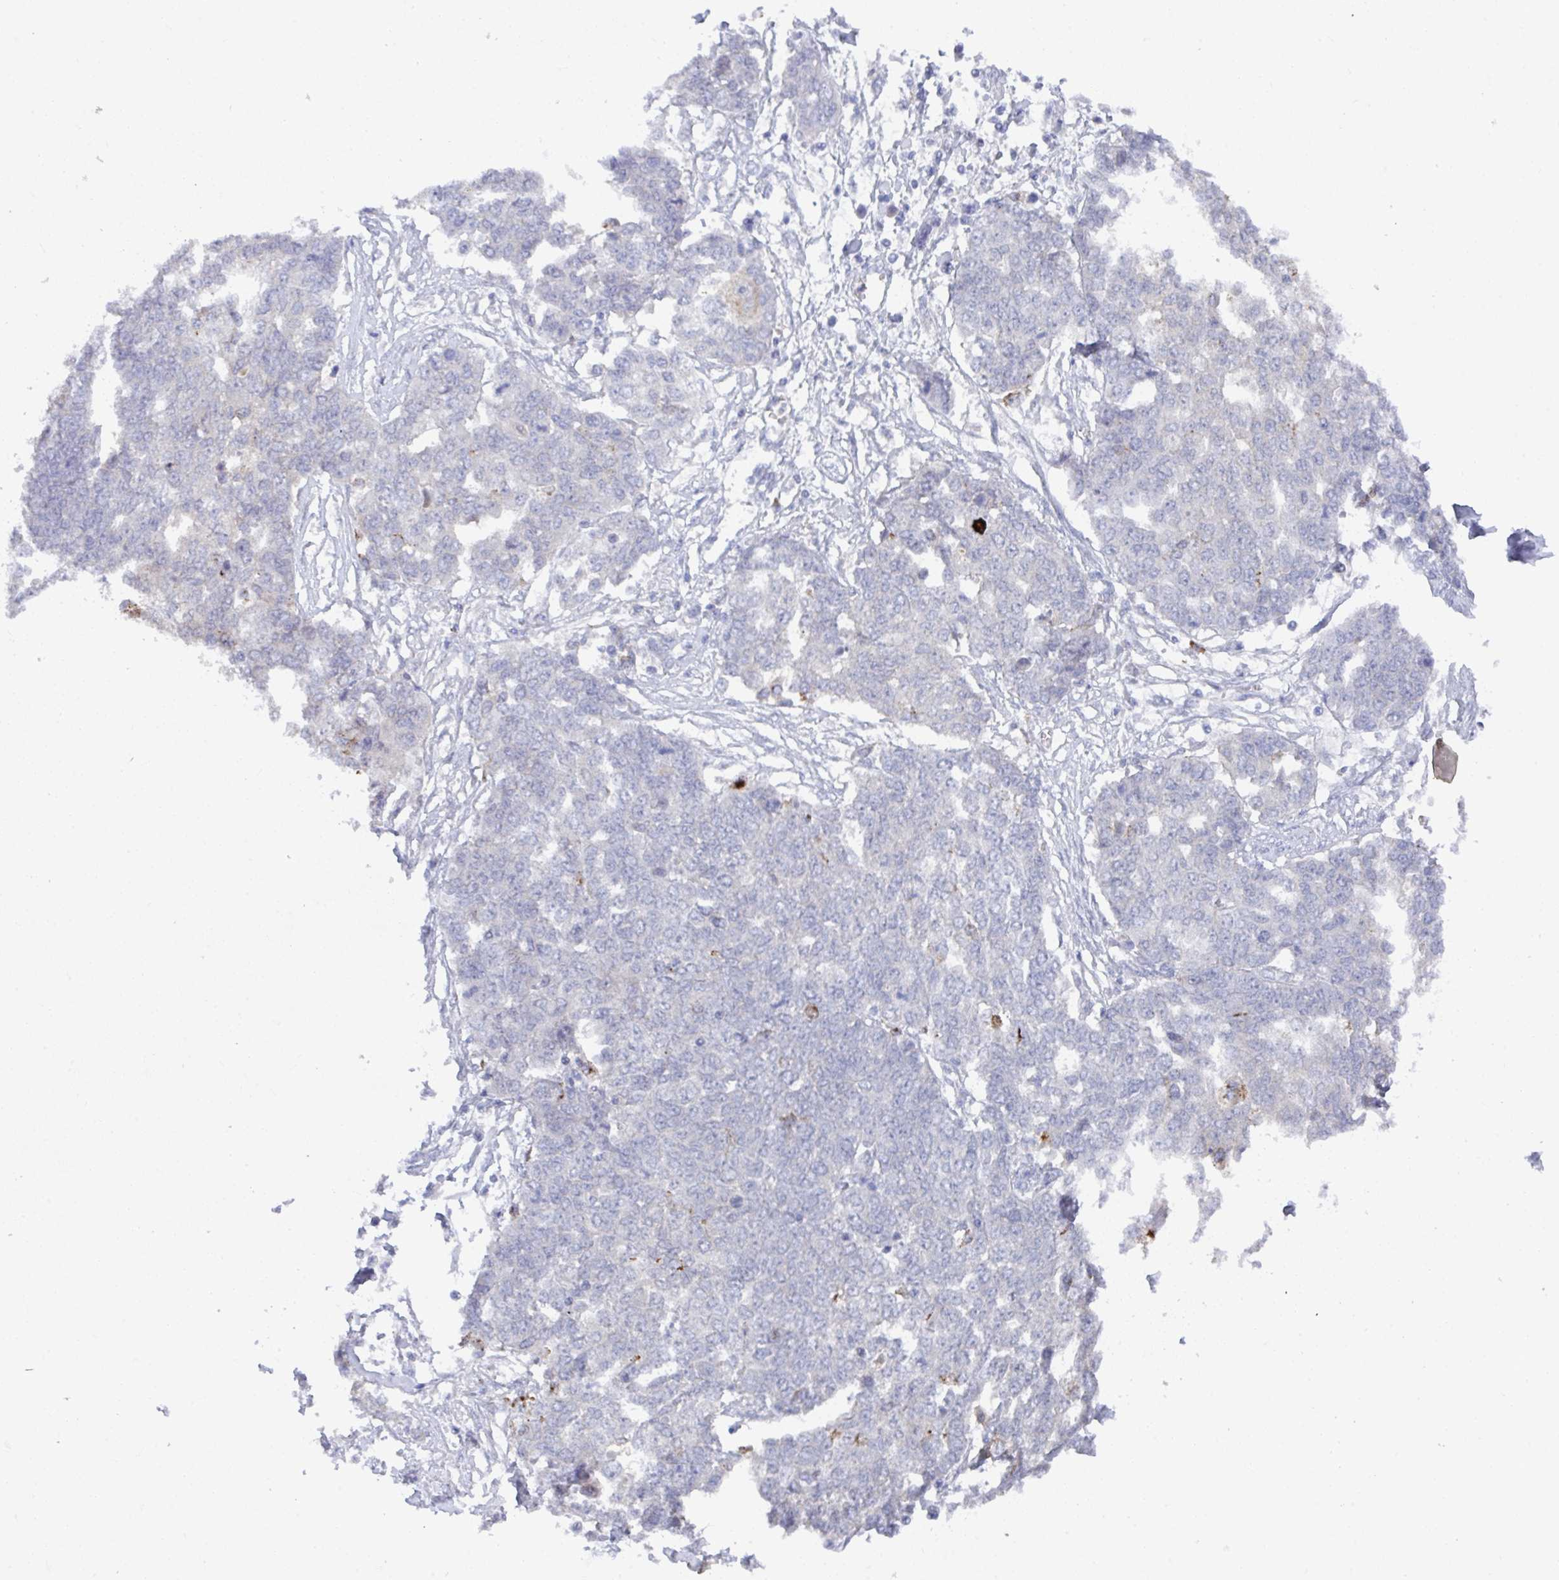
{"staining": {"intensity": "negative", "quantity": "none", "location": "none"}, "tissue": "ovarian cancer", "cell_type": "Tumor cells", "image_type": "cancer", "snomed": [{"axis": "morphology", "description": "Cystadenocarcinoma, serous, NOS"}, {"axis": "topography", "description": "Soft tissue"}, {"axis": "topography", "description": "Ovary"}], "caption": "The immunohistochemistry histopathology image has no significant positivity in tumor cells of ovarian cancer (serous cystadenocarcinoma) tissue.", "gene": "KCNK5", "patient": {"sex": "female", "age": 57}}